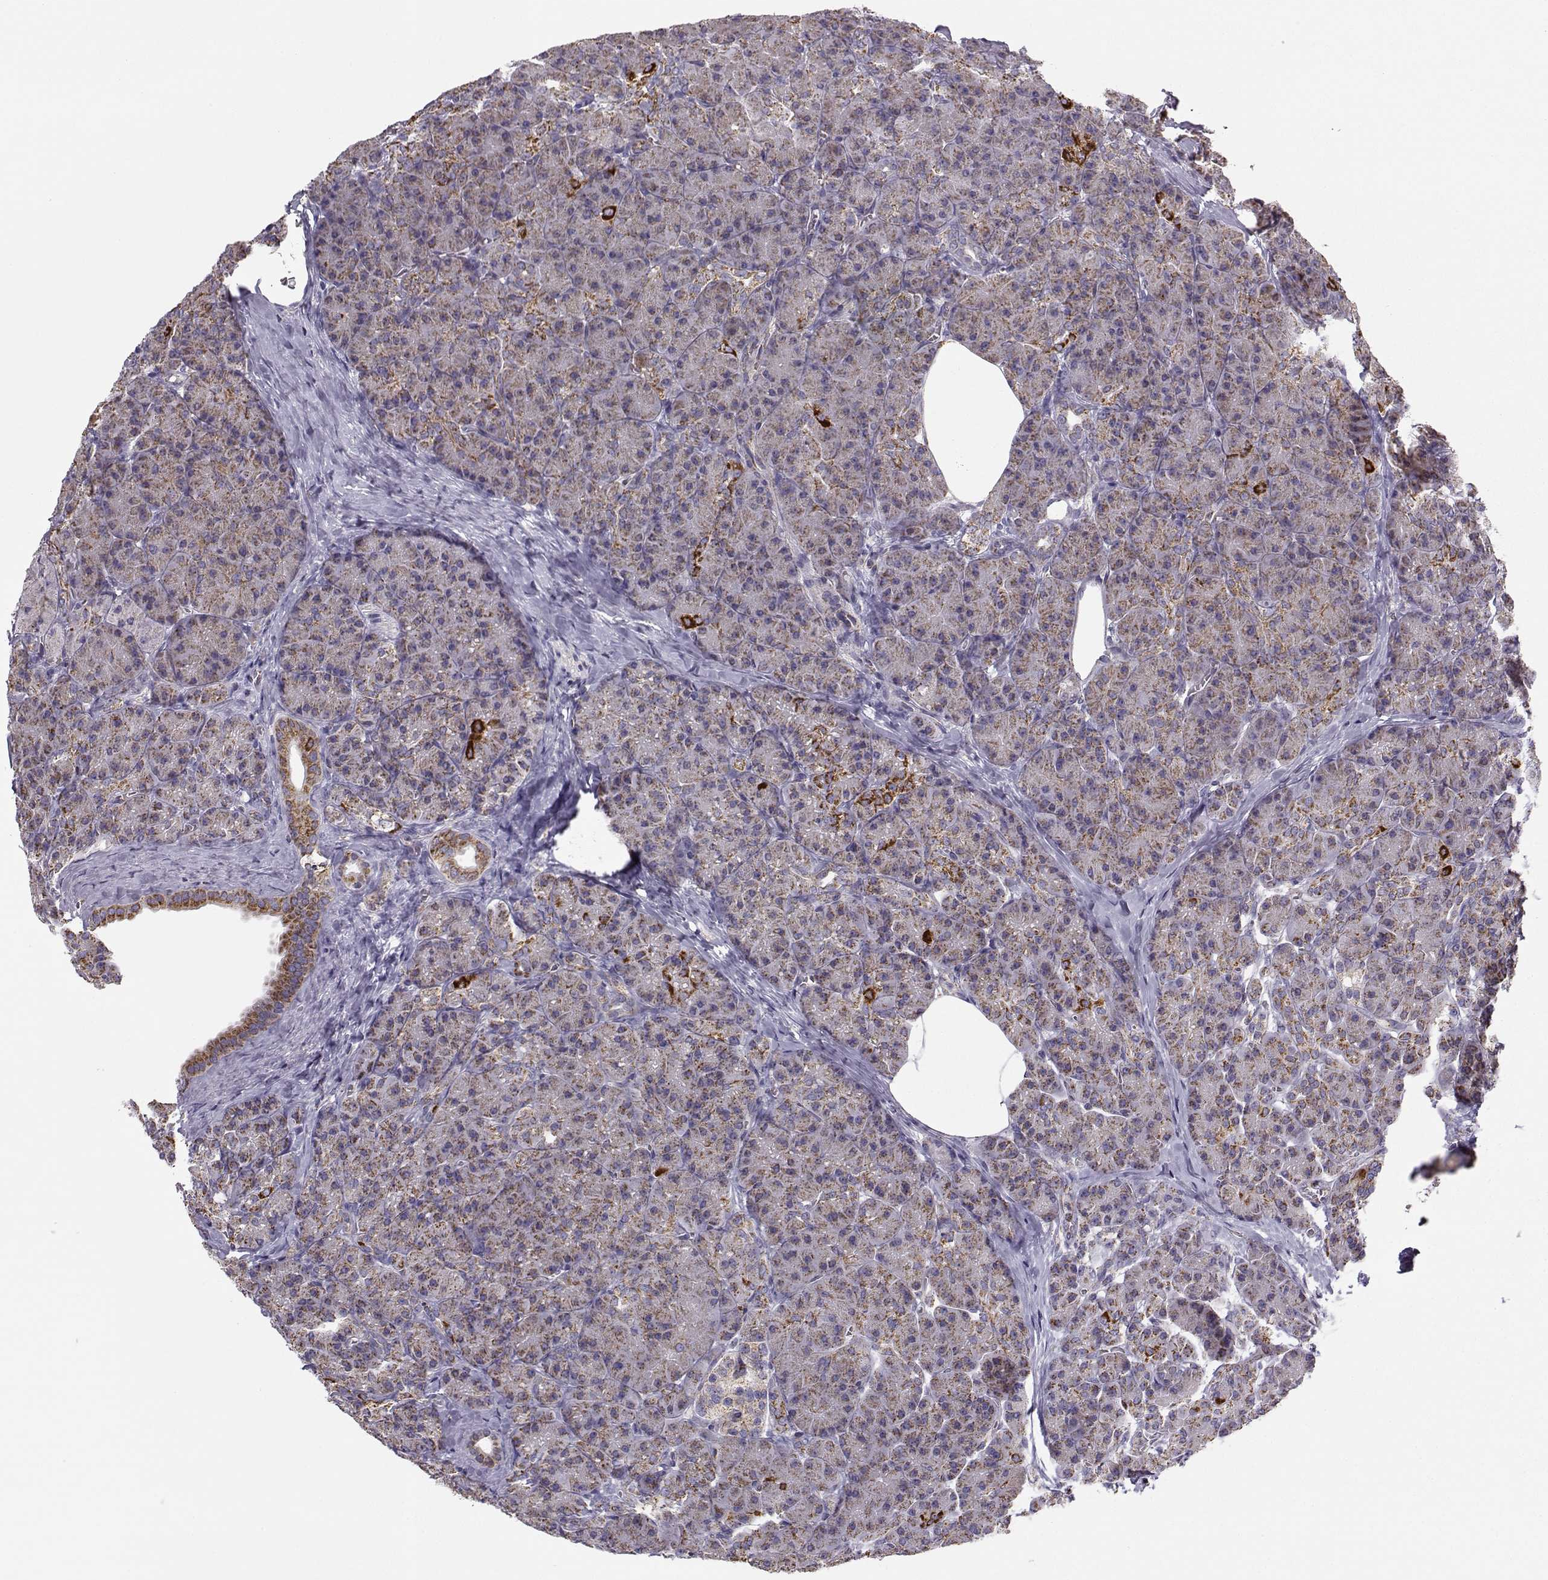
{"staining": {"intensity": "moderate", "quantity": ">75%", "location": "cytoplasmic/membranous"}, "tissue": "pancreas", "cell_type": "Exocrine glandular cells", "image_type": "normal", "snomed": [{"axis": "morphology", "description": "Normal tissue, NOS"}, {"axis": "topography", "description": "Pancreas"}], "caption": "This image shows normal pancreas stained with IHC to label a protein in brown. The cytoplasmic/membranous of exocrine glandular cells show moderate positivity for the protein. Nuclei are counter-stained blue.", "gene": "NECAB3", "patient": {"sex": "male", "age": 57}}